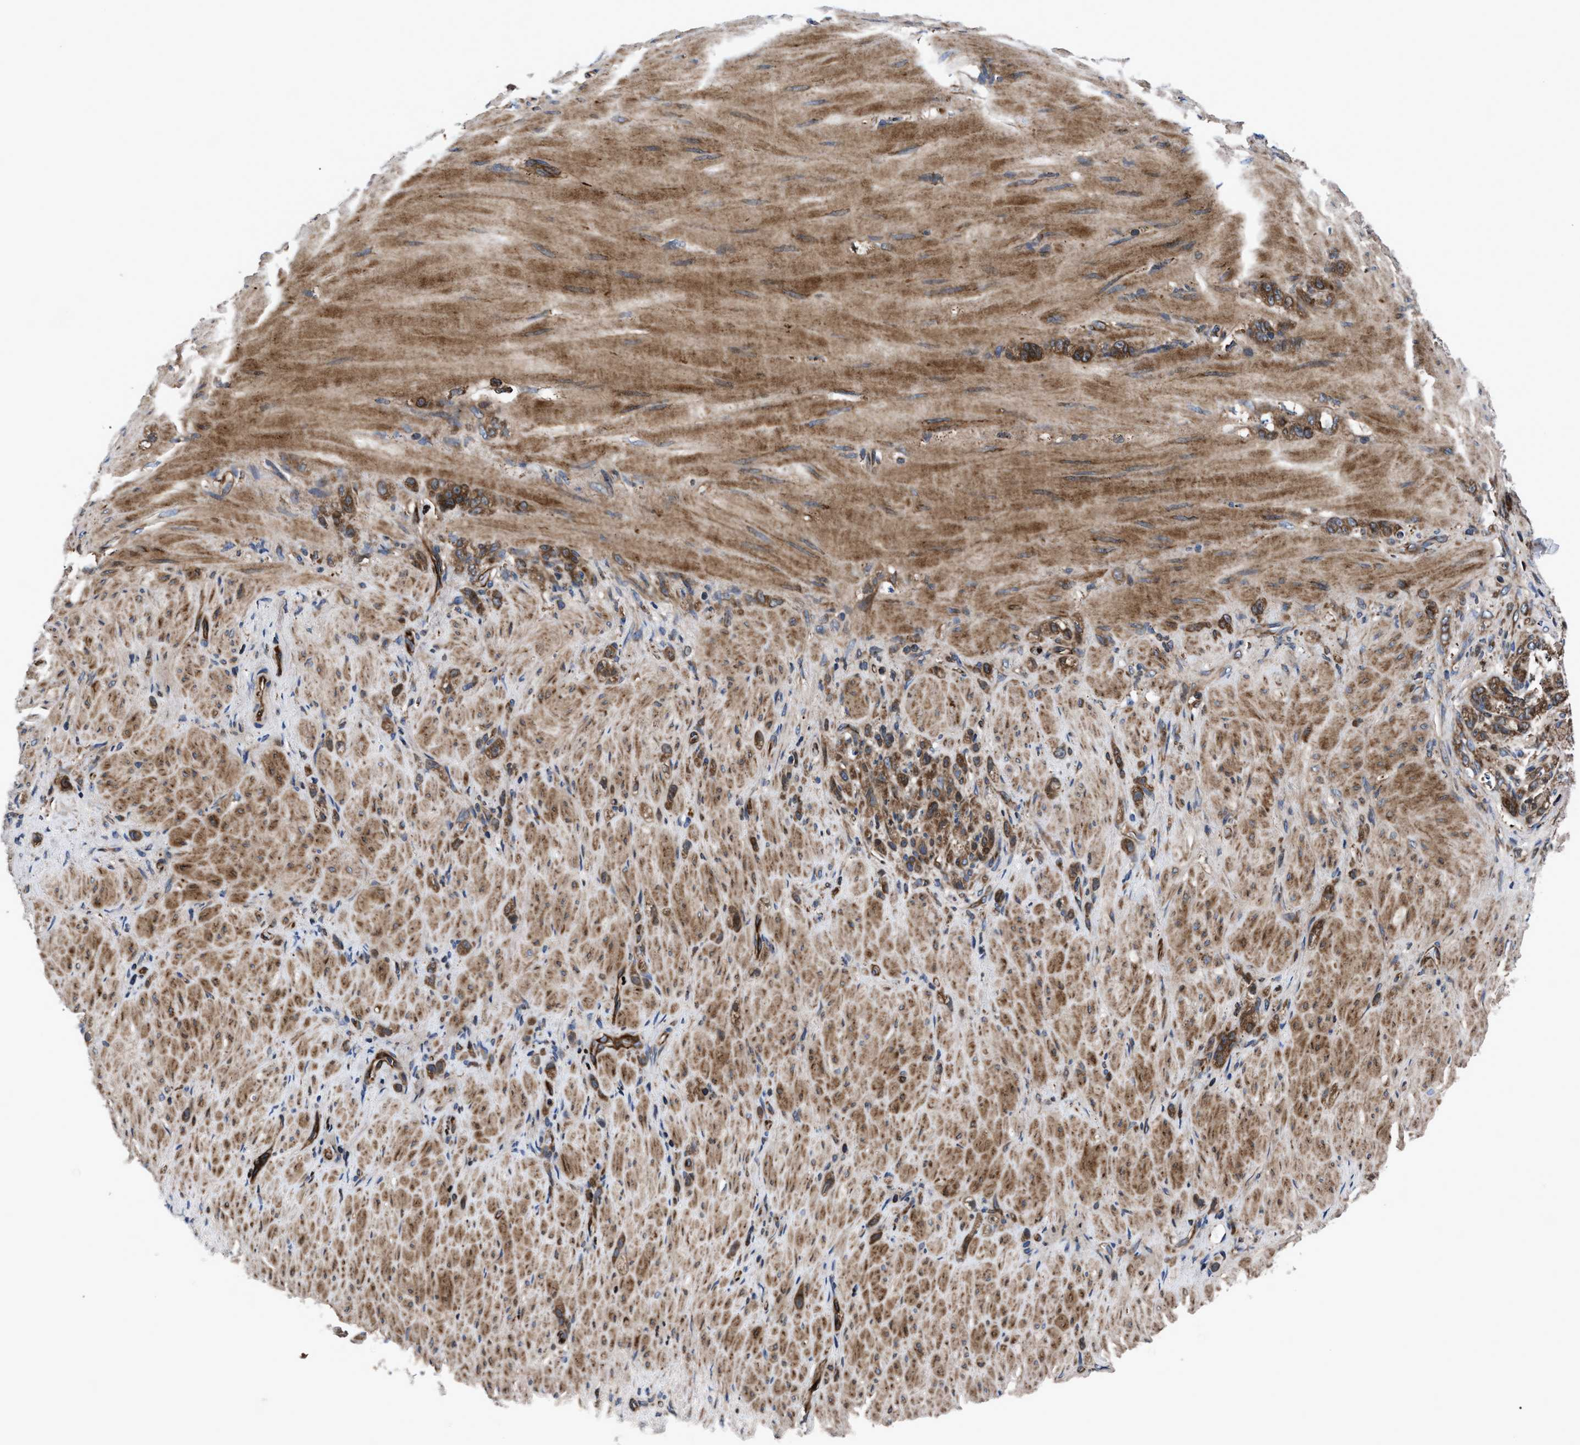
{"staining": {"intensity": "moderate", "quantity": ">75%", "location": "cytoplasmic/membranous"}, "tissue": "stomach cancer", "cell_type": "Tumor cells", "image_type": "cancer", "snomed": [{"axis": "morphology", "description": "Normal tissue, NOS"}, {"axis": "morphology", "description": "Adenocarcinoma, NOS"}, {"axis": "topography", "description": "Stomach"}], "caption": "Protein staining displays moderate cytoplasmic/membranous positivity in approximately >75% of tumor cells in adenocarcinoma (stomach).", "gene": "PRR15L", "patient": {"sex": "male", "age": 82}}